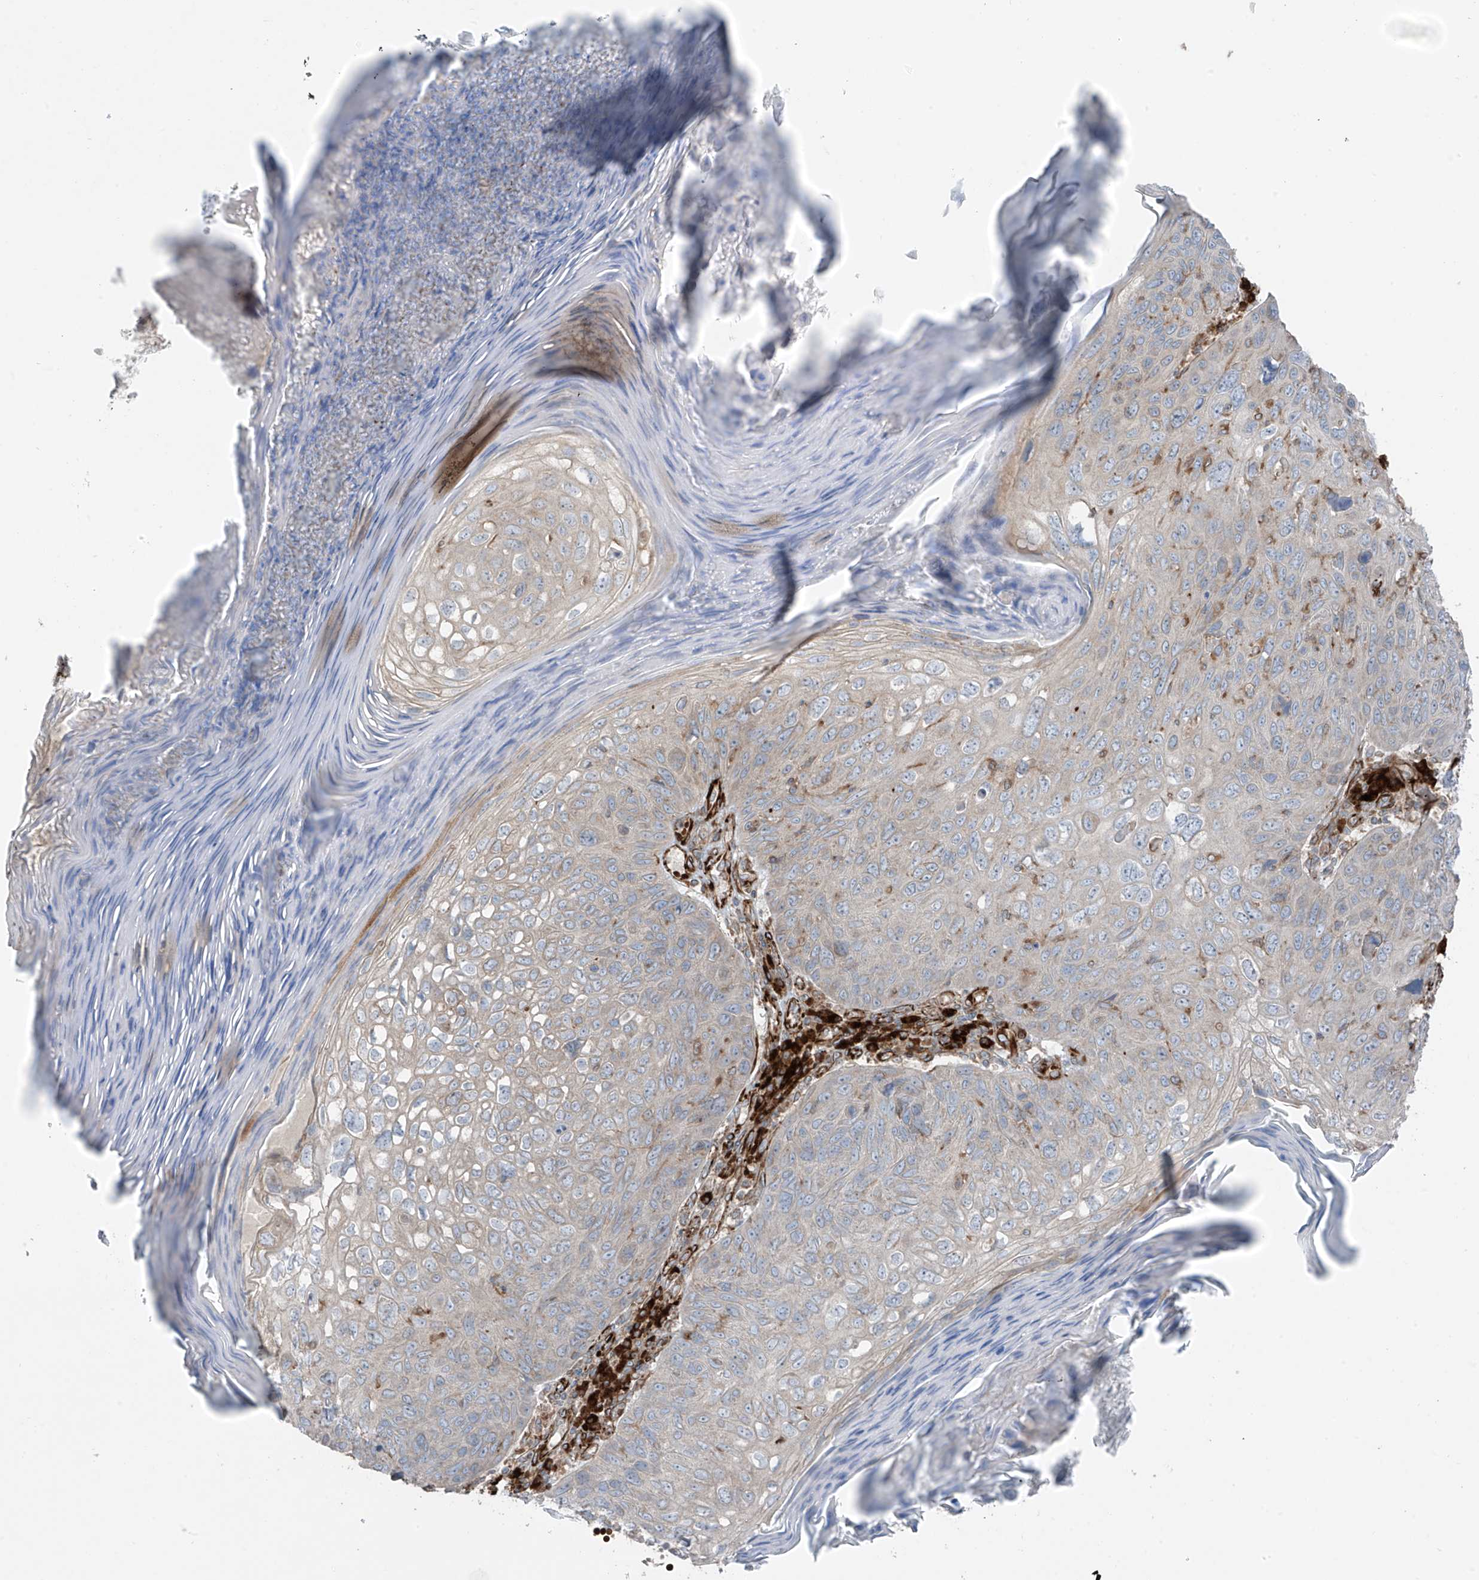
{"staining": {"intensity": "weak", "quantity": "<25%", "location": "cytoplasmic/membranous"}, "tissue": "skin cancer", "cell_type": "Tumor cells", "image_type": "cancer", "snomed": [{"axis": "morphology", "description": "Squamous cell carcinoma, NOS"}, {"axis": "topography", "description": "Skin"}], "caption": "IHC micrograph of squamous cell carcinoma (skin) stained for a protein (brown), which exhibits no staining in tumor cells.", "gene": "ERLEC1", "patient": {"sex": "female", "age": 90}}